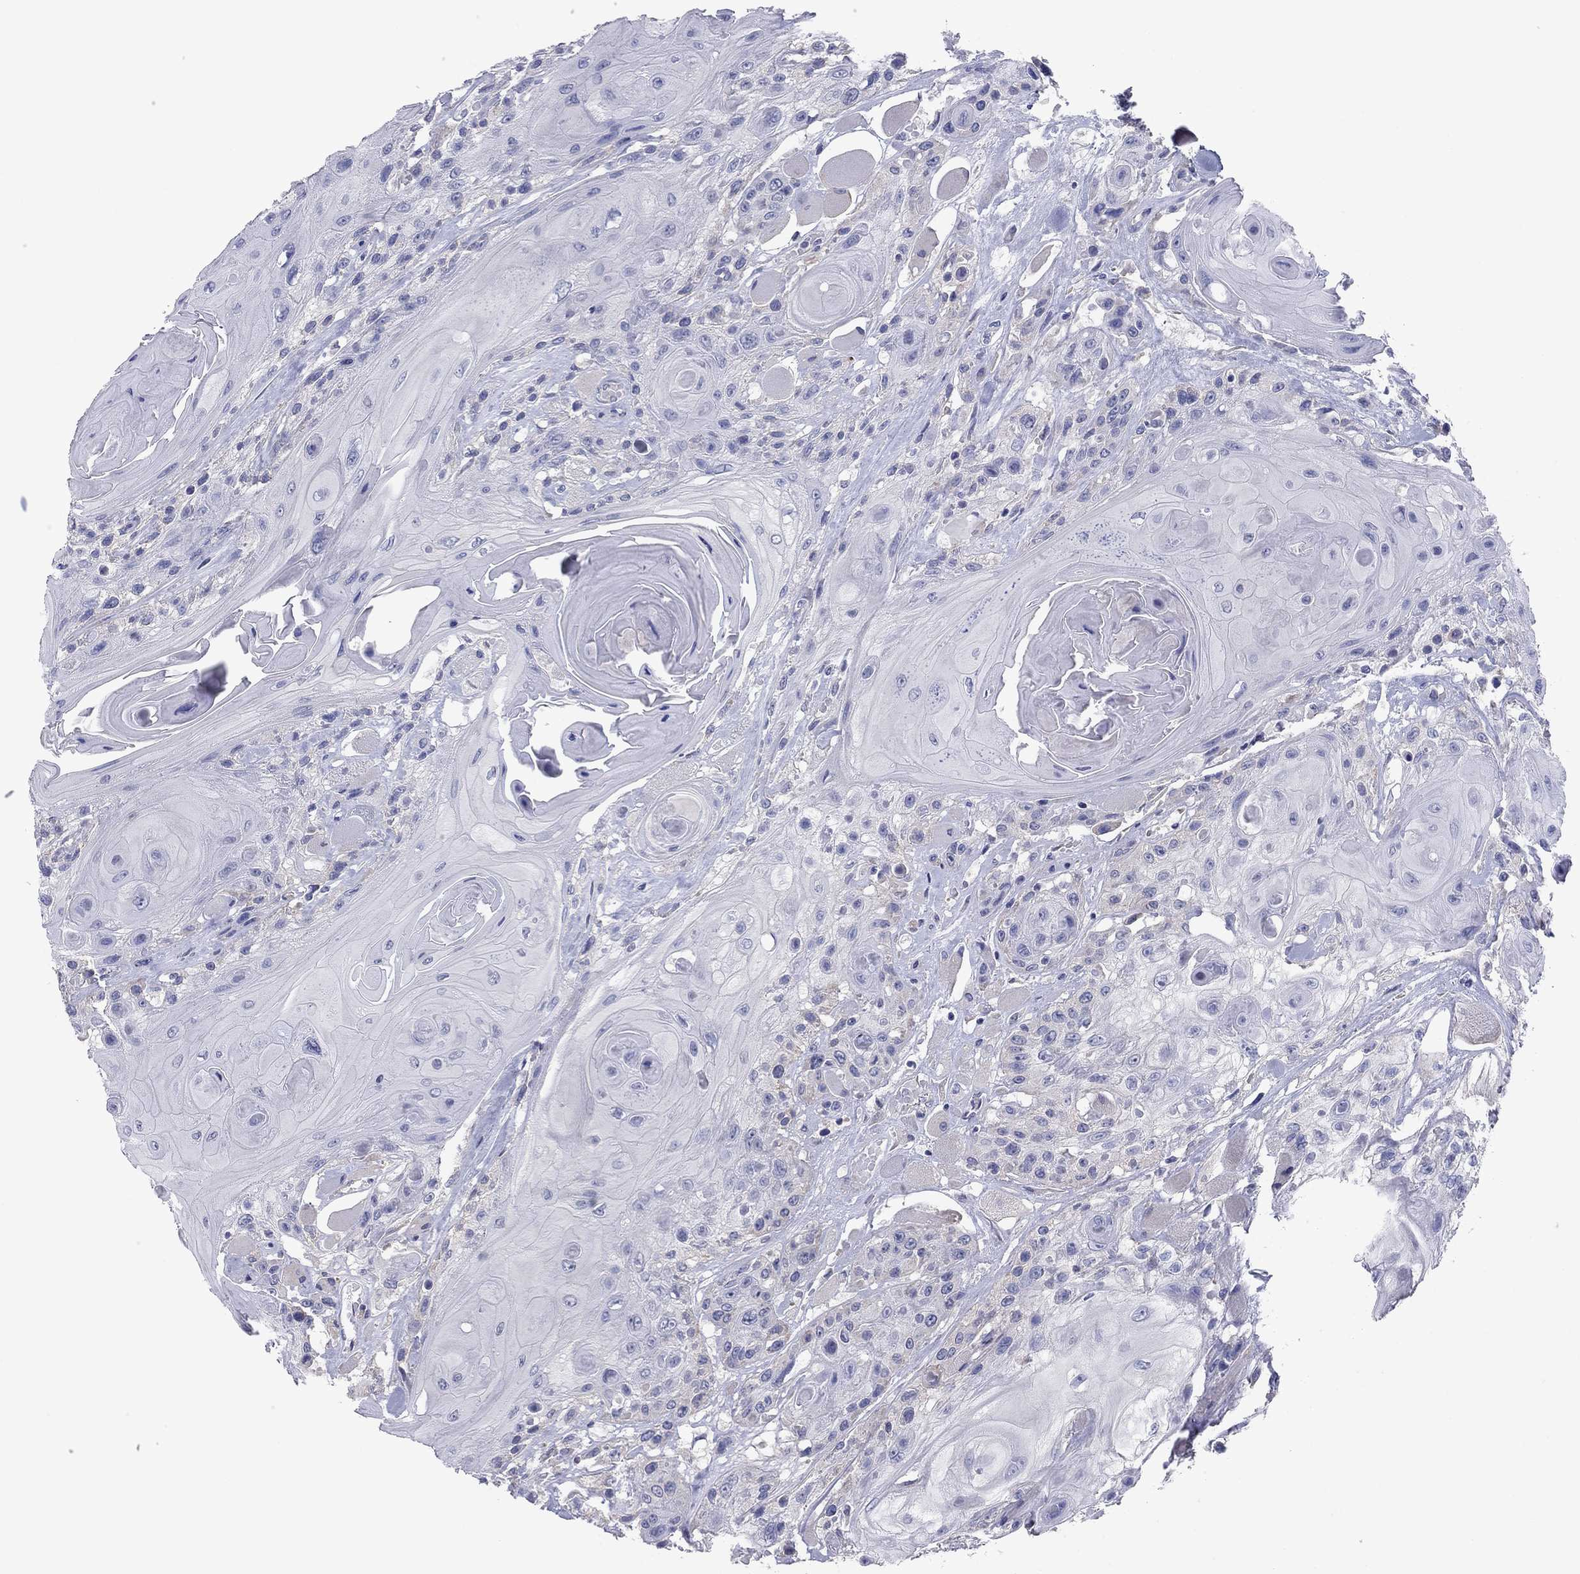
{"staining": {"intensity": "negative", "quantity": "none", "location": "none"}, "tissue": "head and neck cancer", "cell_type": "Tumor cells", "image_type": "cancer", "snomed": [{"axis": "morphology", "description": "Squamous cell carcinoma, NOS"}, {"axis": "topography", "description": "Head-Neck"}], "caption": "This photomicrograph is of head and neck cancer (squamous cell carcinoma) stained with IHC to label a protein in brown with the nuclei are counter-stained blue. There is no expression in tumor cells.", "gene": "GRK7", "patient": {"sex": "female", "age": 59}}